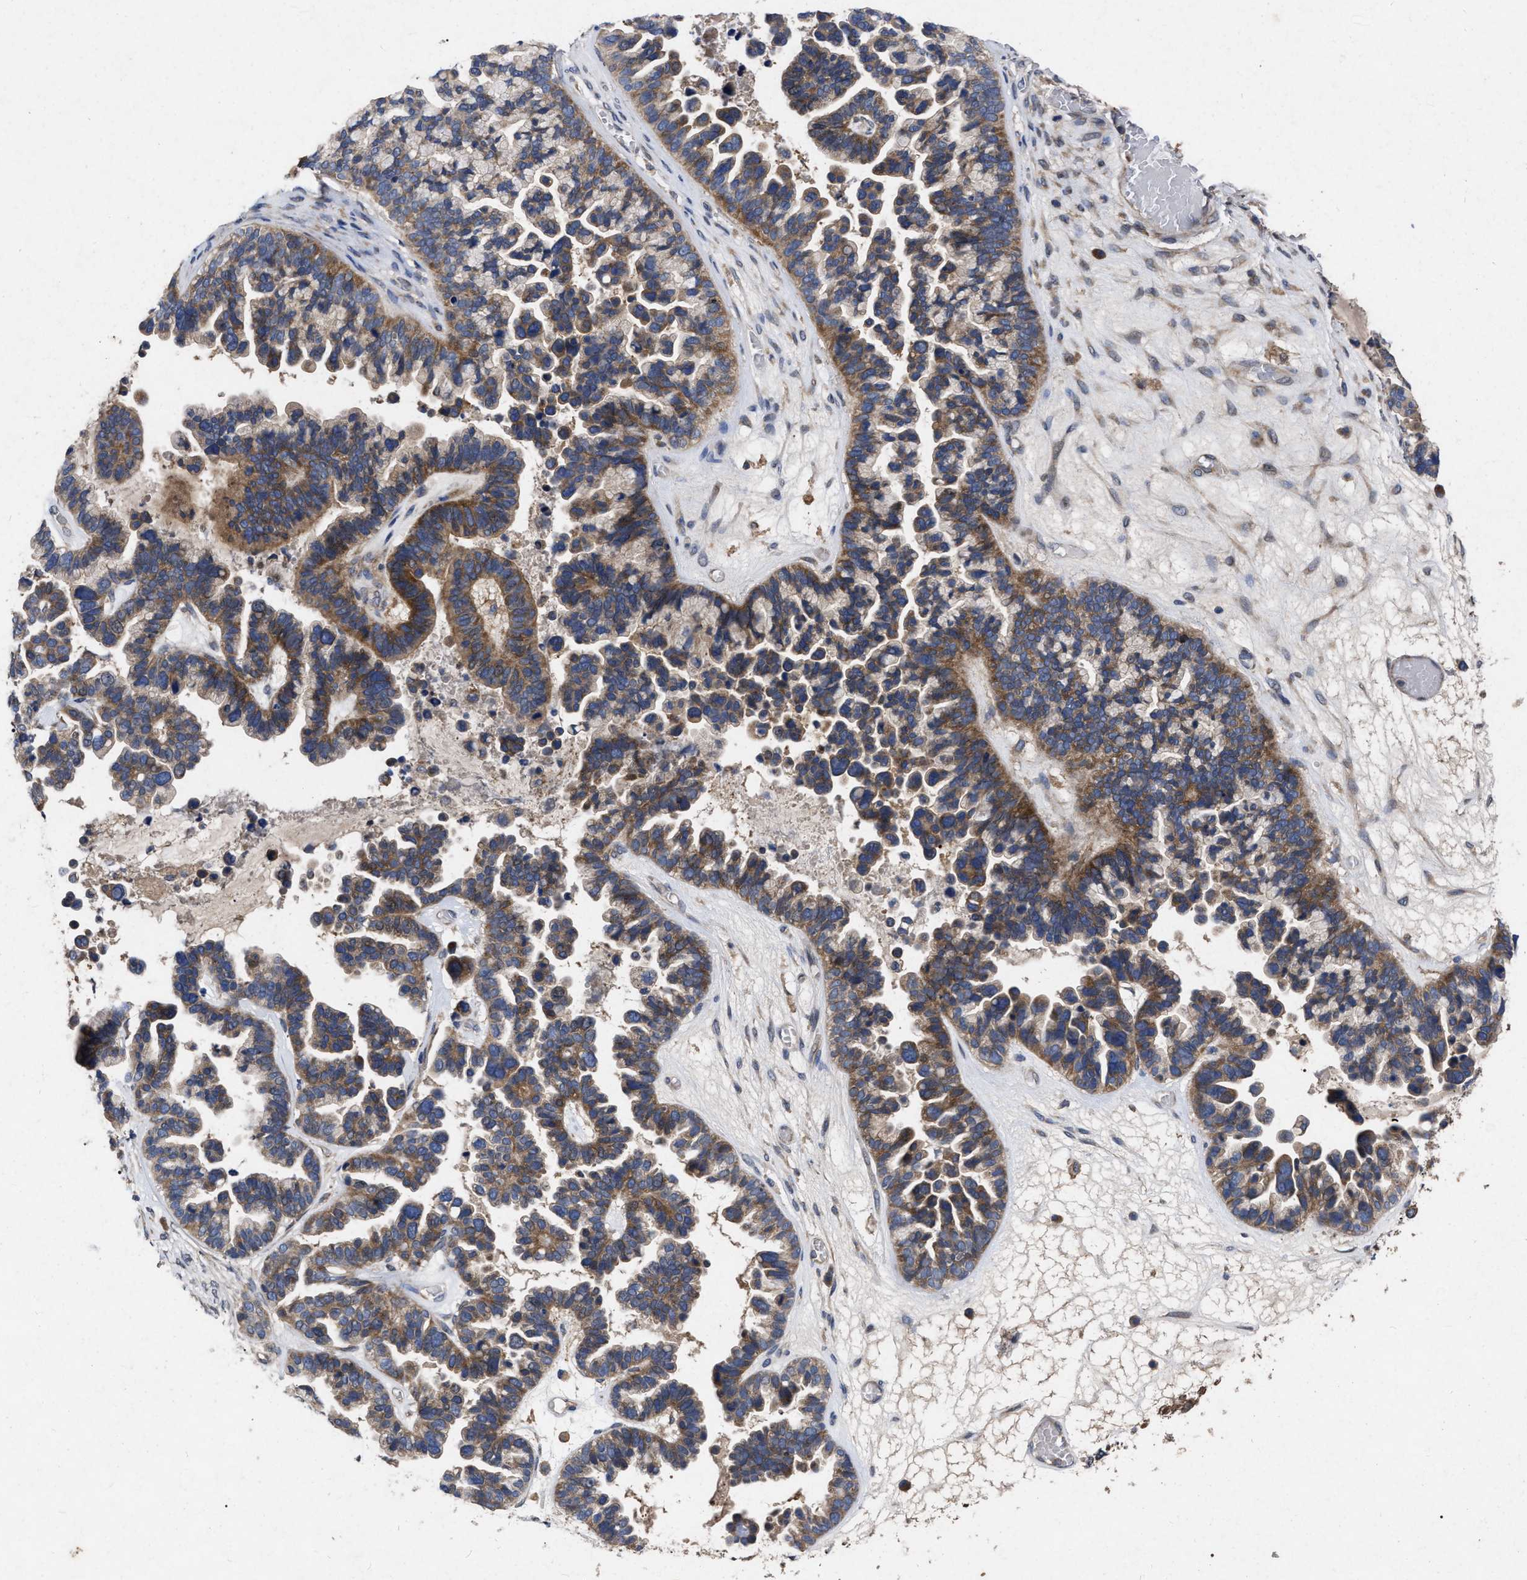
{"staining": {"intensity": "moderate", "quantity": ">75%", "location": "cytoplasmic/membranous"}, "tissue": "ovarian cancer", "cell_type": "Tumor cells", "image_type": "cancer", "snomed": [{"axis": "morphology", "description": "Cystadenocarcinoma, serous, NOS"}, {"axis": "topography", "description": "Ovary"}], "caption": "Serous cystadenocarcinoma (ovarian) tissue exhibits moderate cytoplasmic/membranous positivity in about >75% of tumor cells, visualized by immunohistochemistry.", "gene": "CDKN2C", "patient": {"sex": "female", "age": 56}}